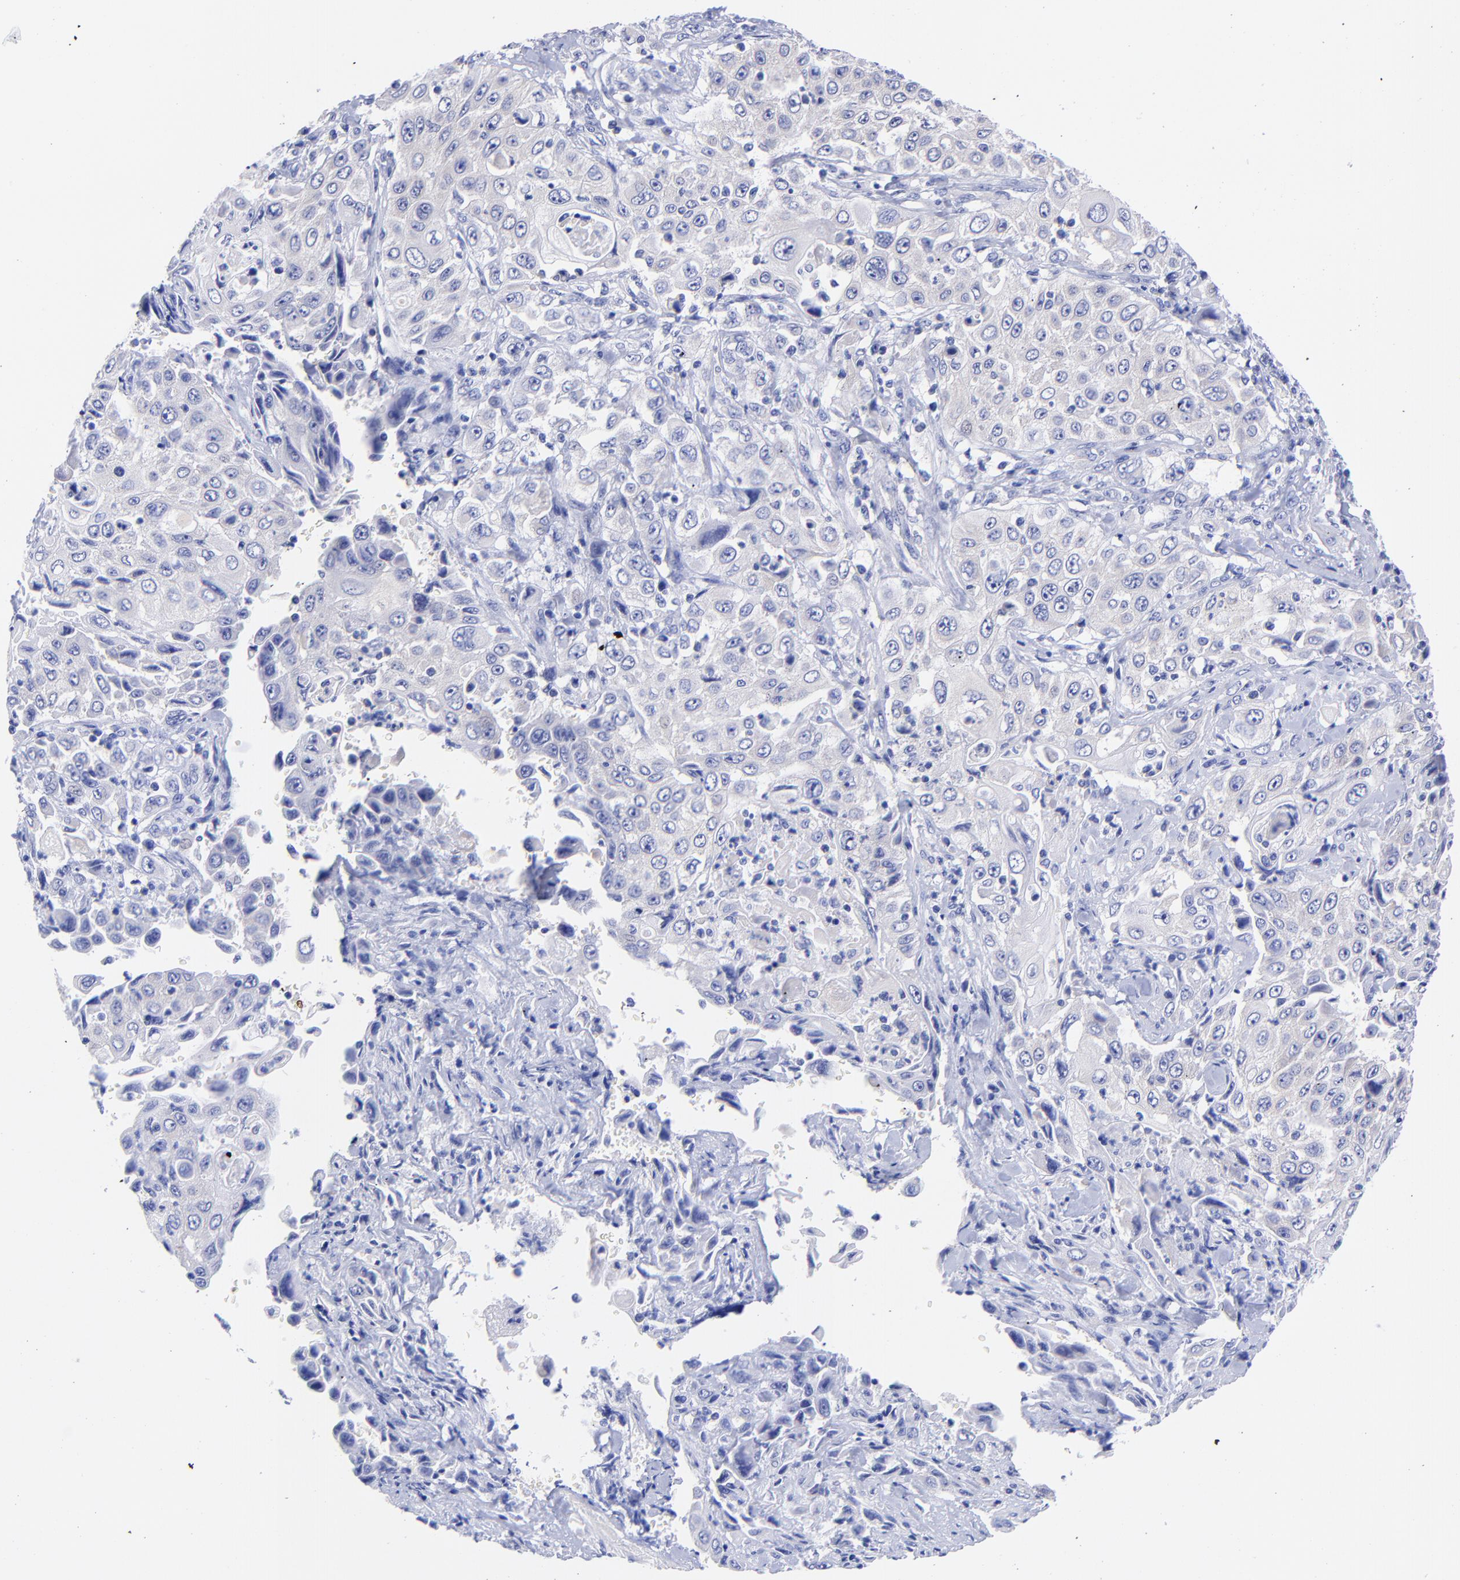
{"staining": {"intensity": "negative", "quantity": "none", "location": "none"}, "tissue": "pancreatic cancer", "cell_type": "Tumor cells", "image_type": "cancer", "snomed": [{"axis": "morphology", "description": "Adenocarcinoma, NOS"}, {"axis": "topography", "description": "Pancreas"}], "caption": "Immunohistochemistry (IHC) image of pancreatic cancer (adenocarcinoma) stained for a protein (brown), which shows no positivity in tumor cells.", "gene": "GPHN", "patient": {"sex": "male", "age": 70}}